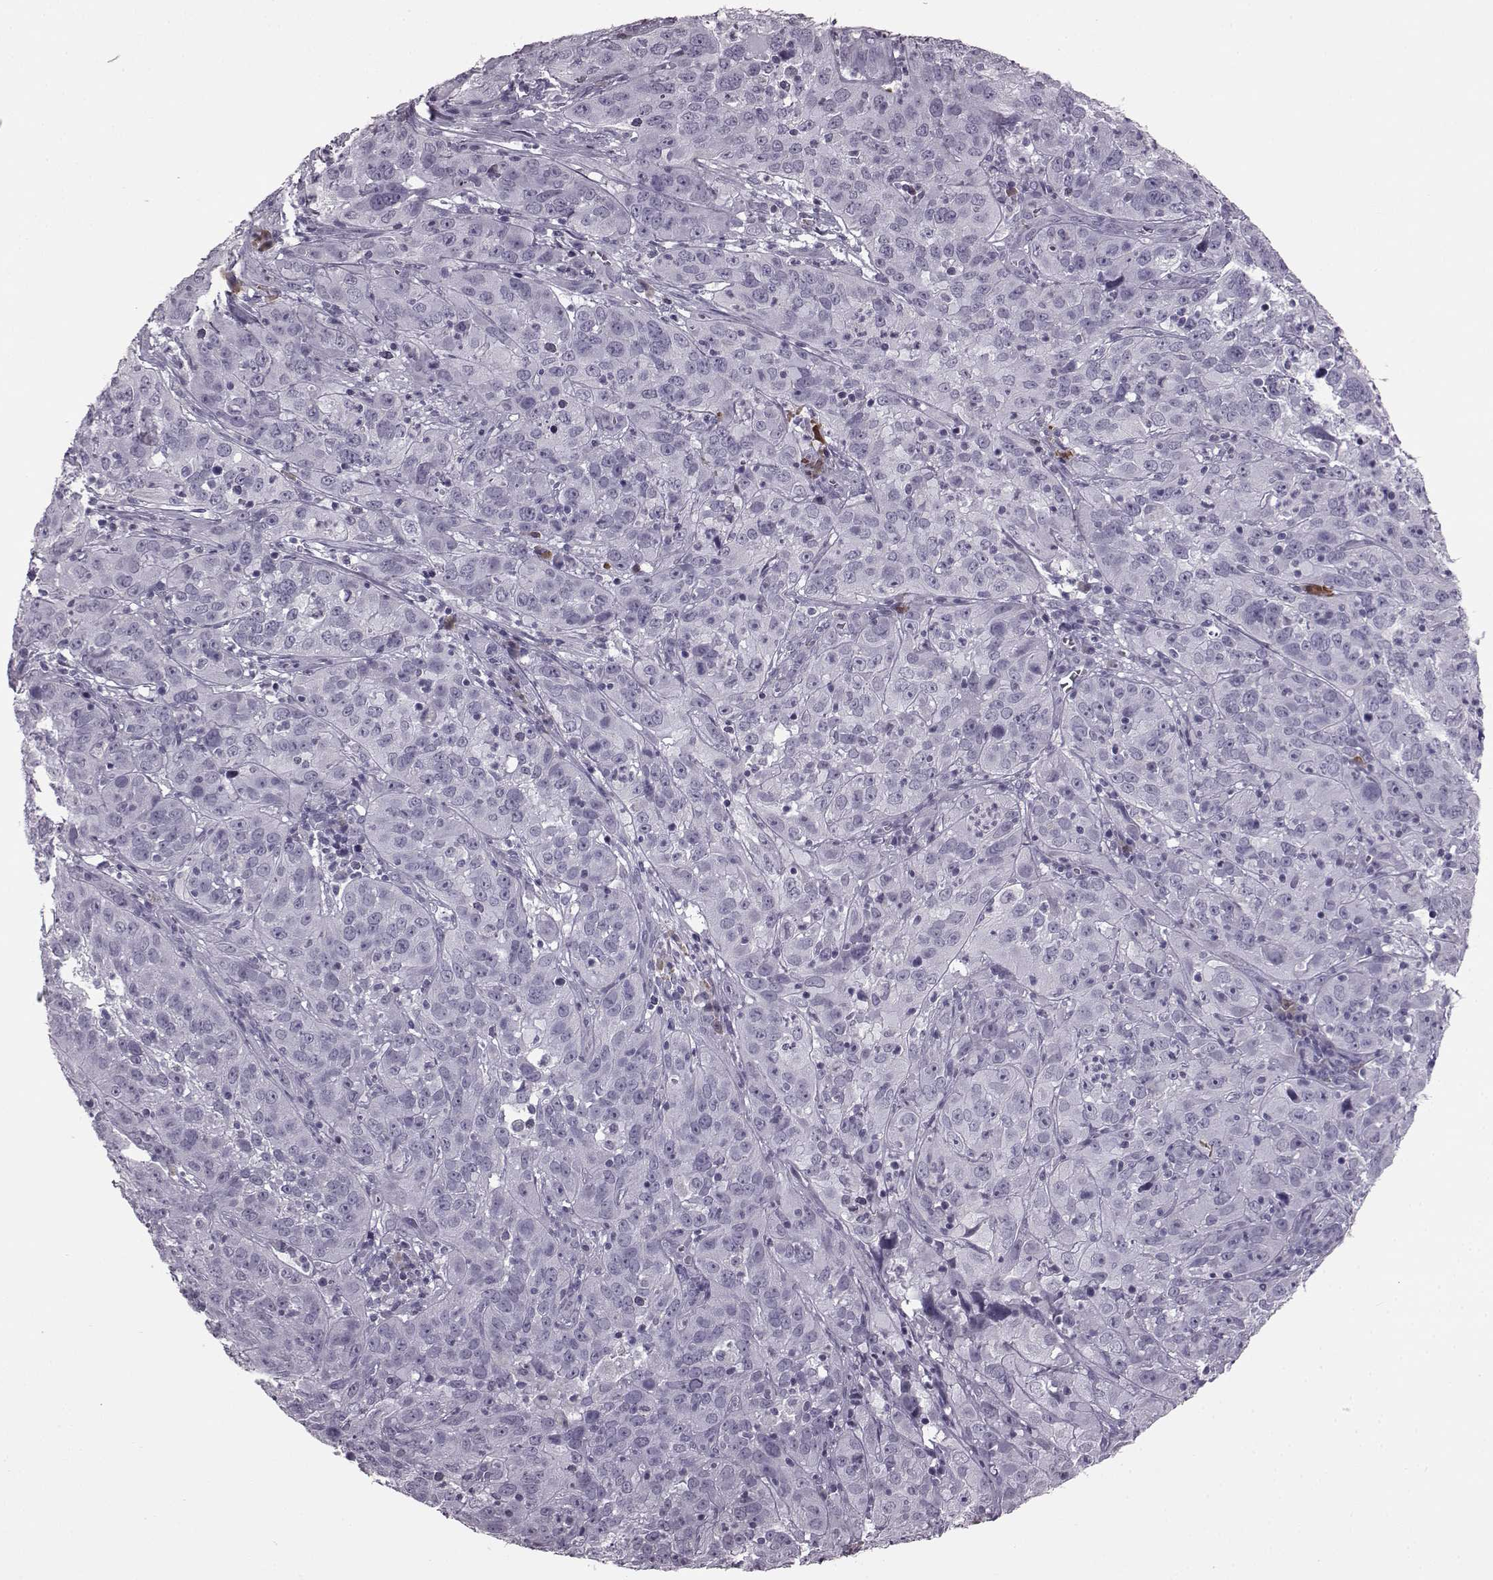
{"staining": {"intensity": "negative", "quantity": "none", "location": "none"}, "tissue": "cervical cancer", "cell_type": "Tumor cells", "image_type": "cancer", "snomed": [{"axis": "morphology", "description": "Squamous cell carcinoma, NOS"}, {"axis": "topography", "description": "Cervix"}], "caption": "Tumor cells are negative for brown protein staining in squamous cell carcinoma (cervical). (DAB (3,3'-diaminobenzidine) immunohistochemistry, high magnification).", "gene": "JSRP1", "patient": {"sex": "female", "age": 32}}